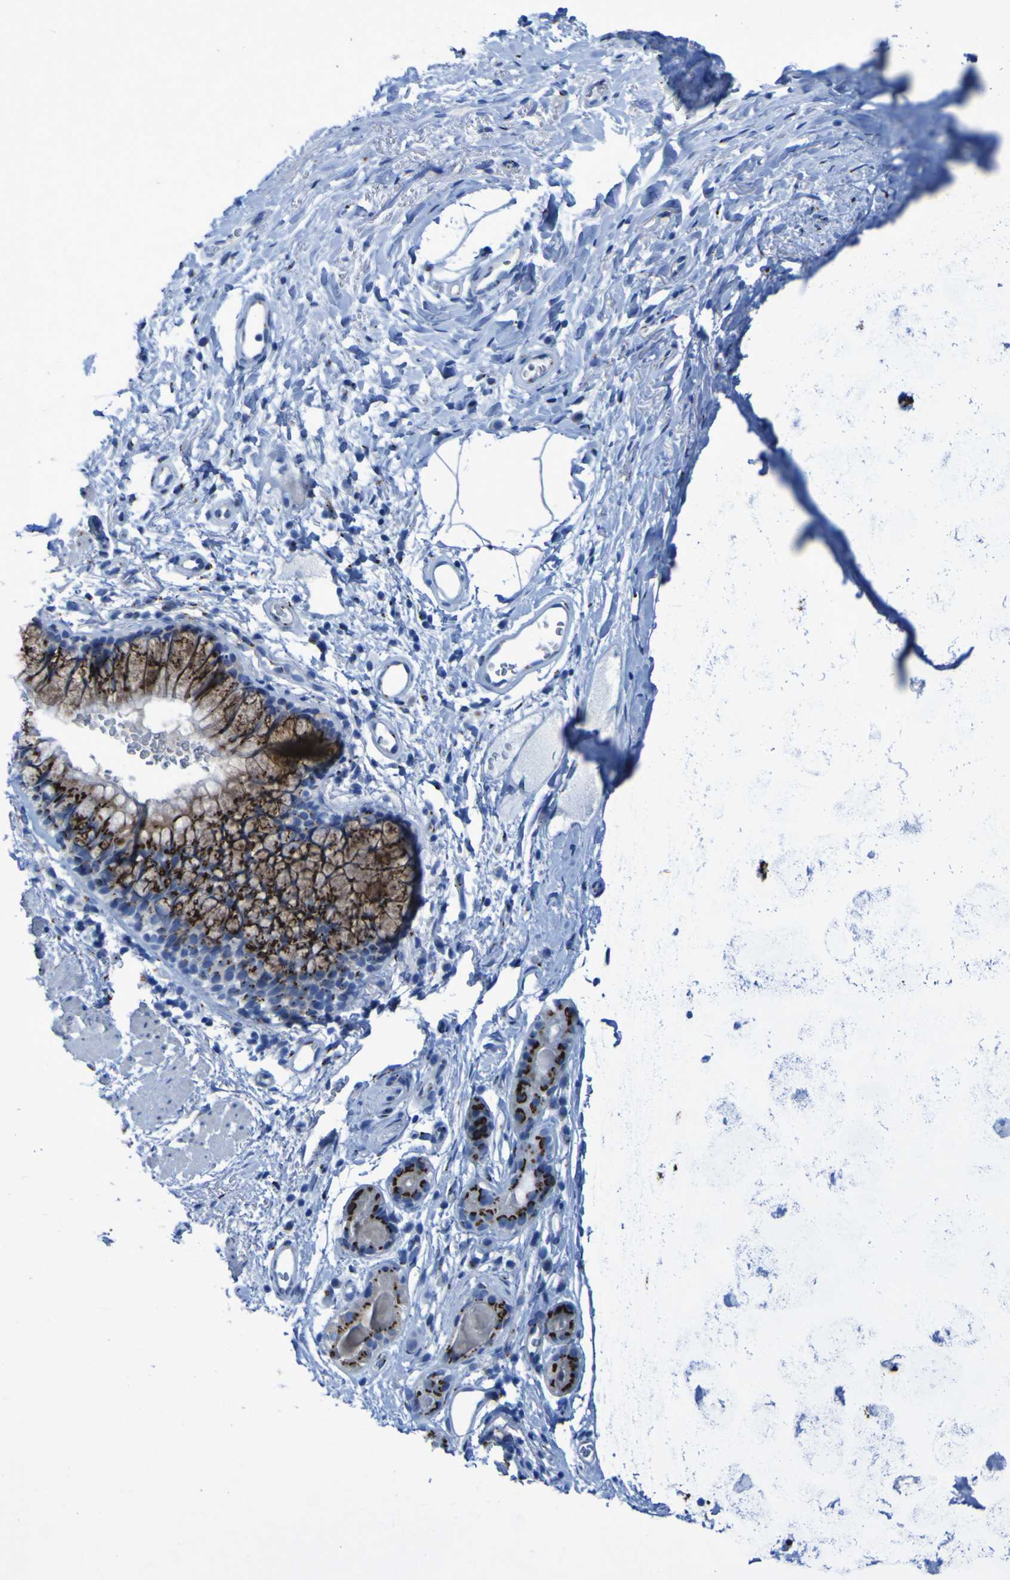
{"staining": {"intensity": "strong", "quantity": ">75%", "location": "cytoplasmic/membranous"}, "tissue": "bronchus", "cell_type": "Respiratory epithelial cells", "image_type": "normal", "snomed": [{"axis": "morphology", "description": "Normal tissue, NOS"}, {"axis": "topography", "description": "Cartilage tissue"}, {"axis": "topography", "description": "Bronchus"}], "caption": "Immunohistochemistry (IHC) (DAB) staining of unremarkable bronchus displays strong cytoplasmic/membranous protein expression in approximately >75% of respiratory epithelial cells. (IHC, brightfield microscopy, high magnification).", "gene": "GOLM1", "patient": {"sex": "female", "age": 53}}